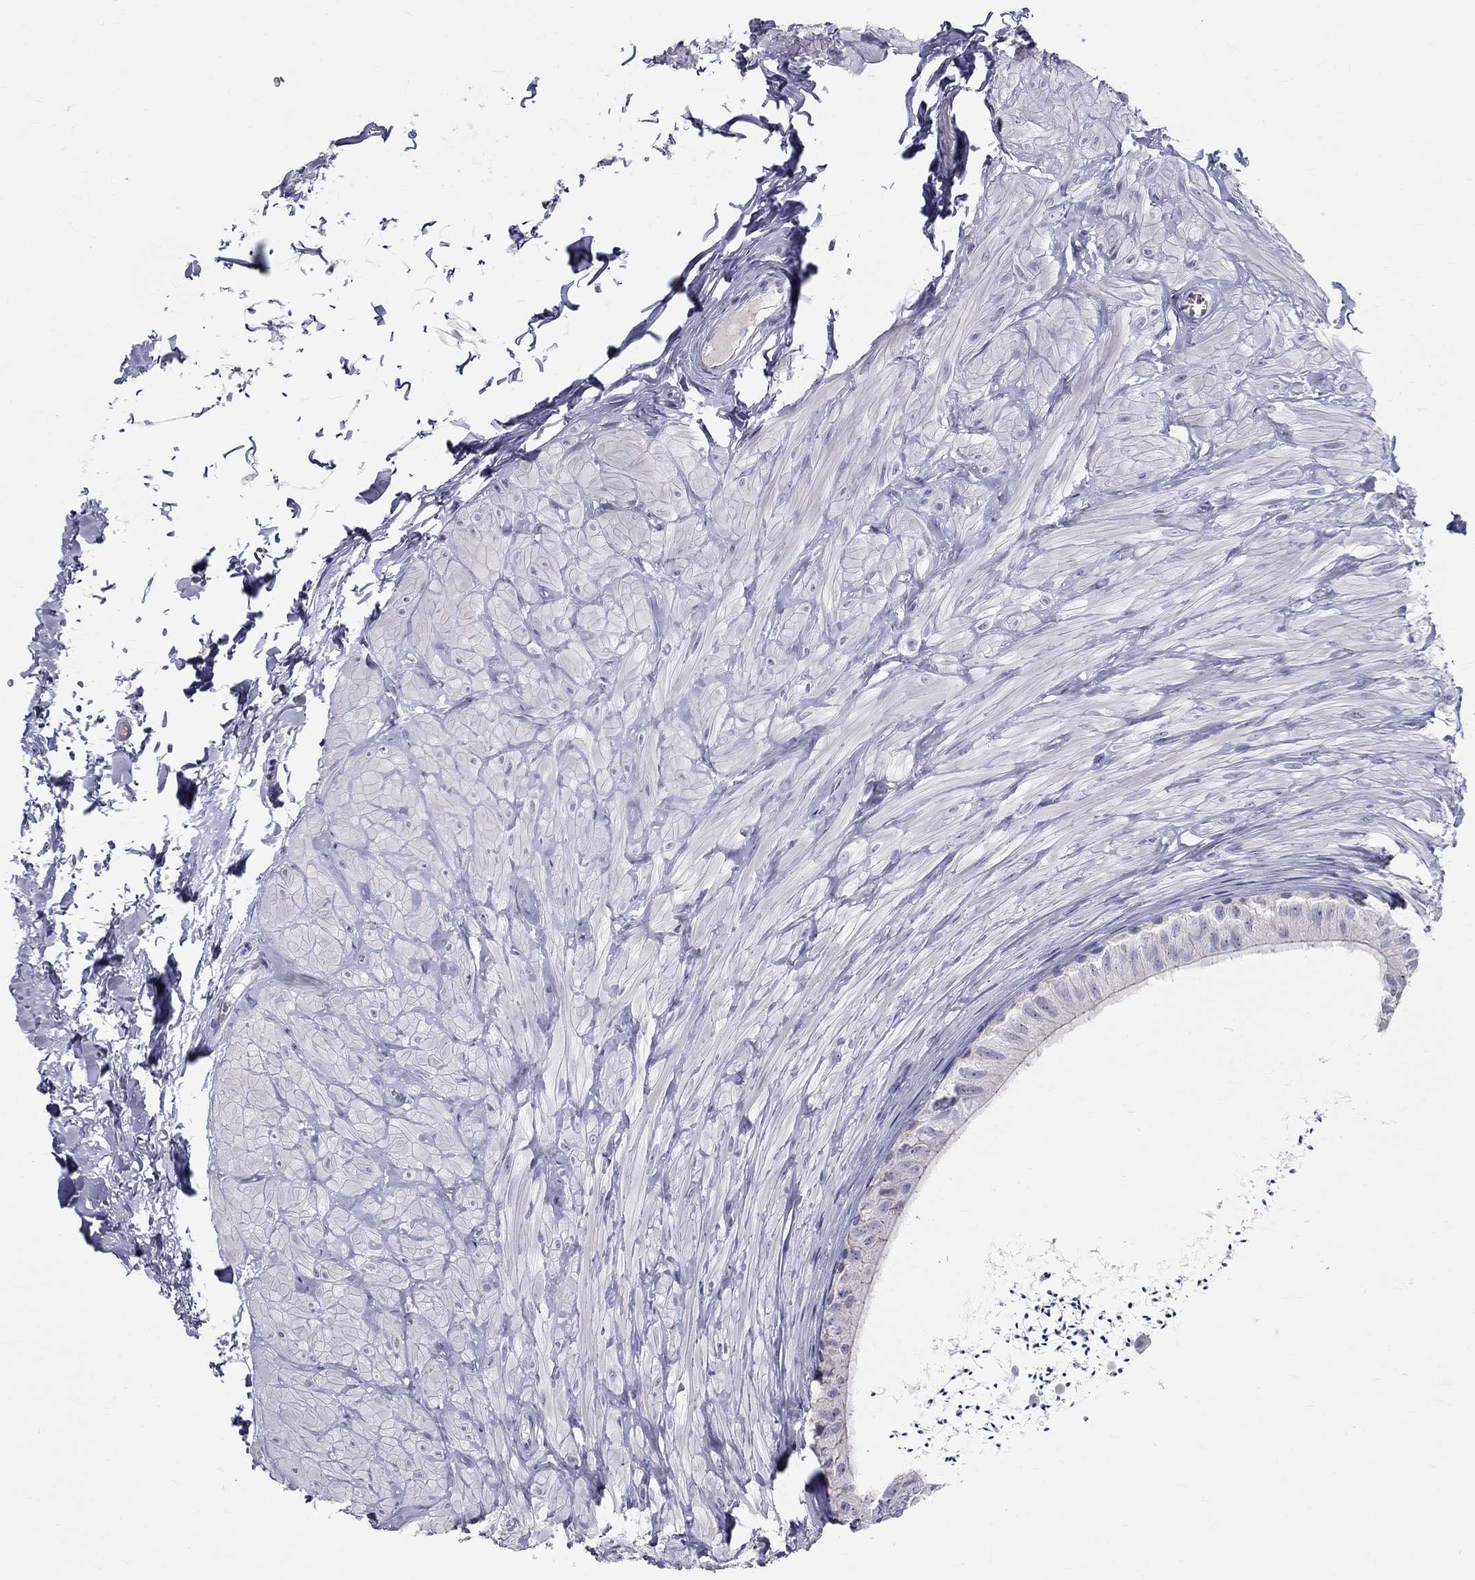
{"staining": {"intensity": "negative", "quantity": "none", "location": "none"}, "tissue": "epididymis", "cell_type": "Glandular cells", "image_type": "normal", "snomed": [{"axis": "morphology", "description": "Normal tissue, NOS"}, {"axis": "topography", "description": "Epididymis"}], "caption": "IHC photomicrograph of normal epididymis stained for a protein (brown), which shows no expression in glandular cells.", "gene": "ENSG00000290147", "patient": {"sex": "male", "age": 32}}